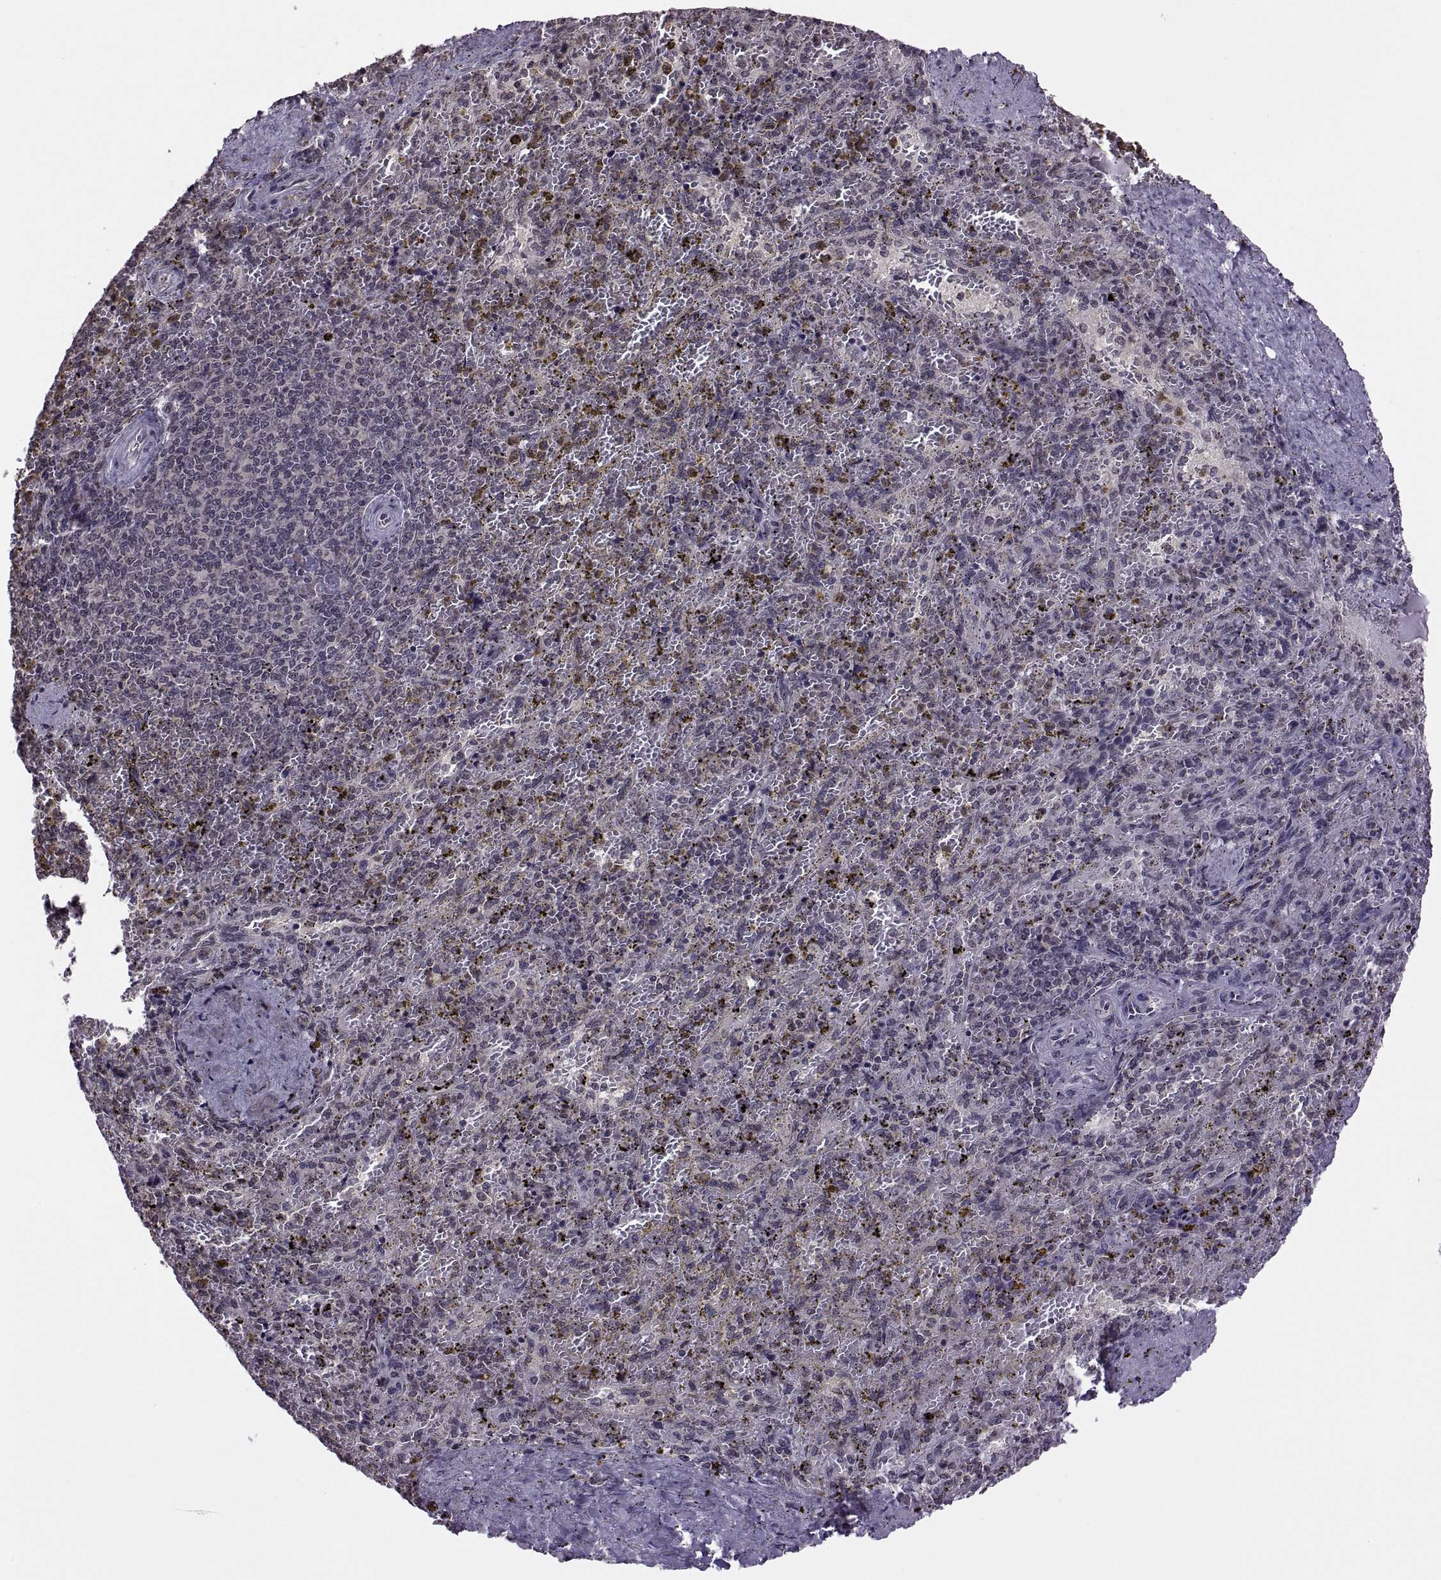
{"staining": {"intensity": "negative", "quantity": "none", "location": "none"}, "tissue": "spleen", "cell_type": "Cells in red pulp", "image_type": "normal", "snomed": [{"axis": "morphology", "description": "Normal tissue, NOS"}, {"axis": "topography", "description": "Spleen"}], "caption": "Image shows no protein positivity in cells in red pulp of normal spleen. (IHC, brightfield microscopy, high magnification).", "gene": "INTS3", "patient": {"sex": "female", "age": 50}}